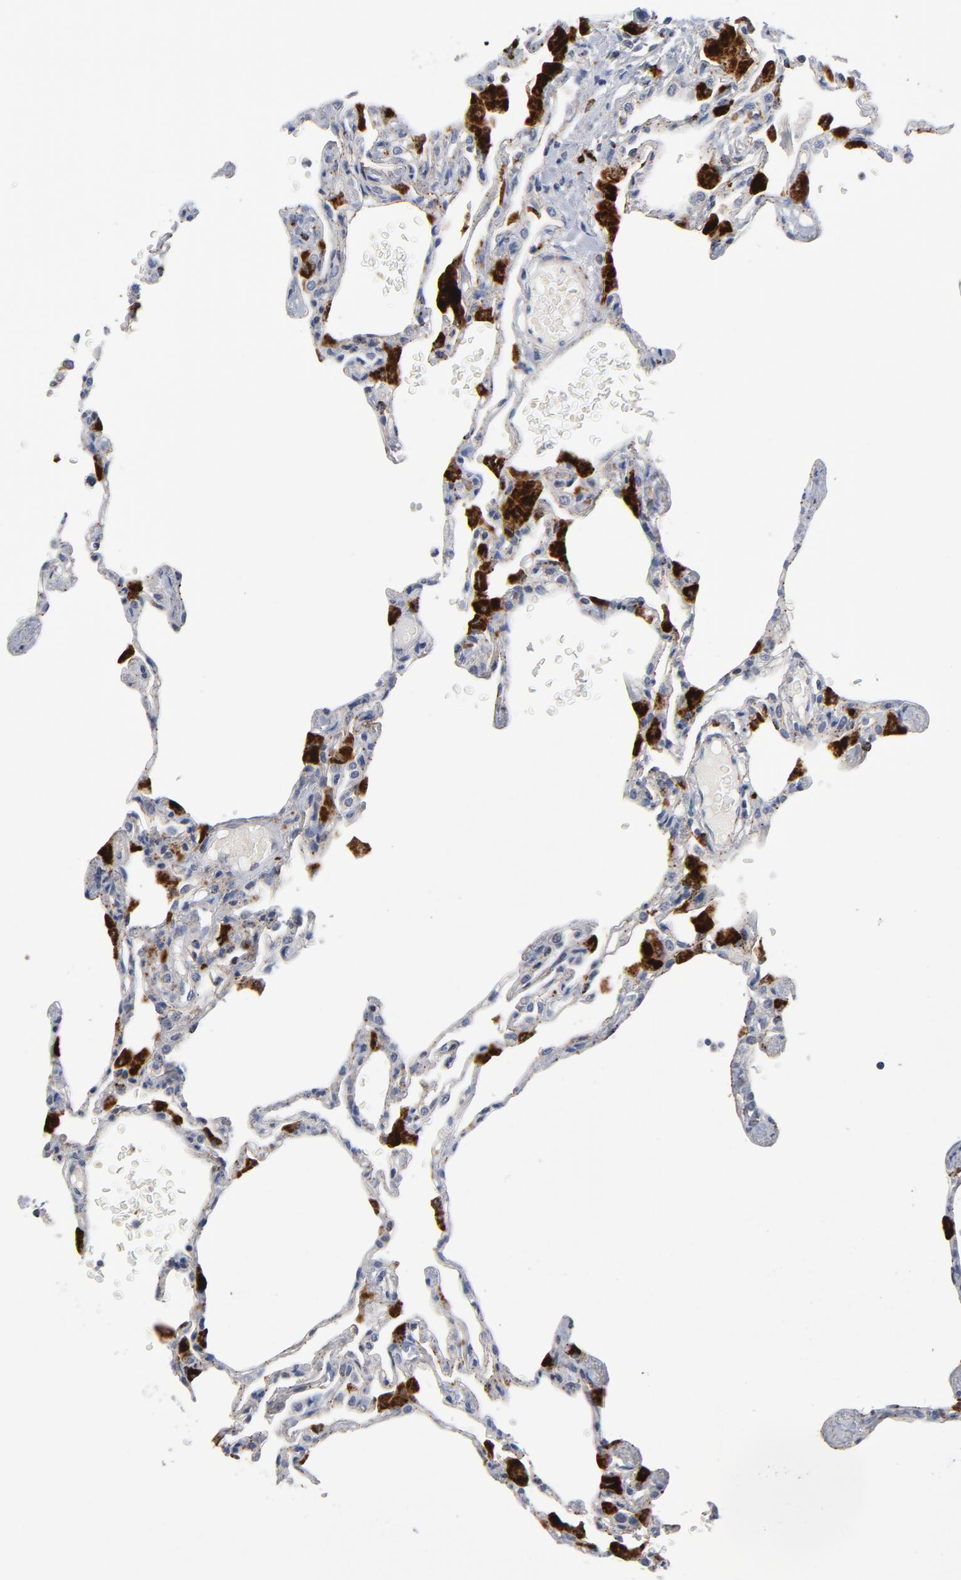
{"staining": {"intensity": "negative", "quantity": "none", "location": "none"}, "tissue": "lung", "cell_type": "Alveolar cells", "image_type": "normal", "snomed": [{"axis": "morphology", "description": "Normal tissue, NOS"}, {"axis": "topography", "description": "Lung"}], "caption": "Micrograph shows no protein positivity in alveolar cells of unremarkable lung.", "gene": "AKT2", "patient": {"sex": "female", "age": 49}}